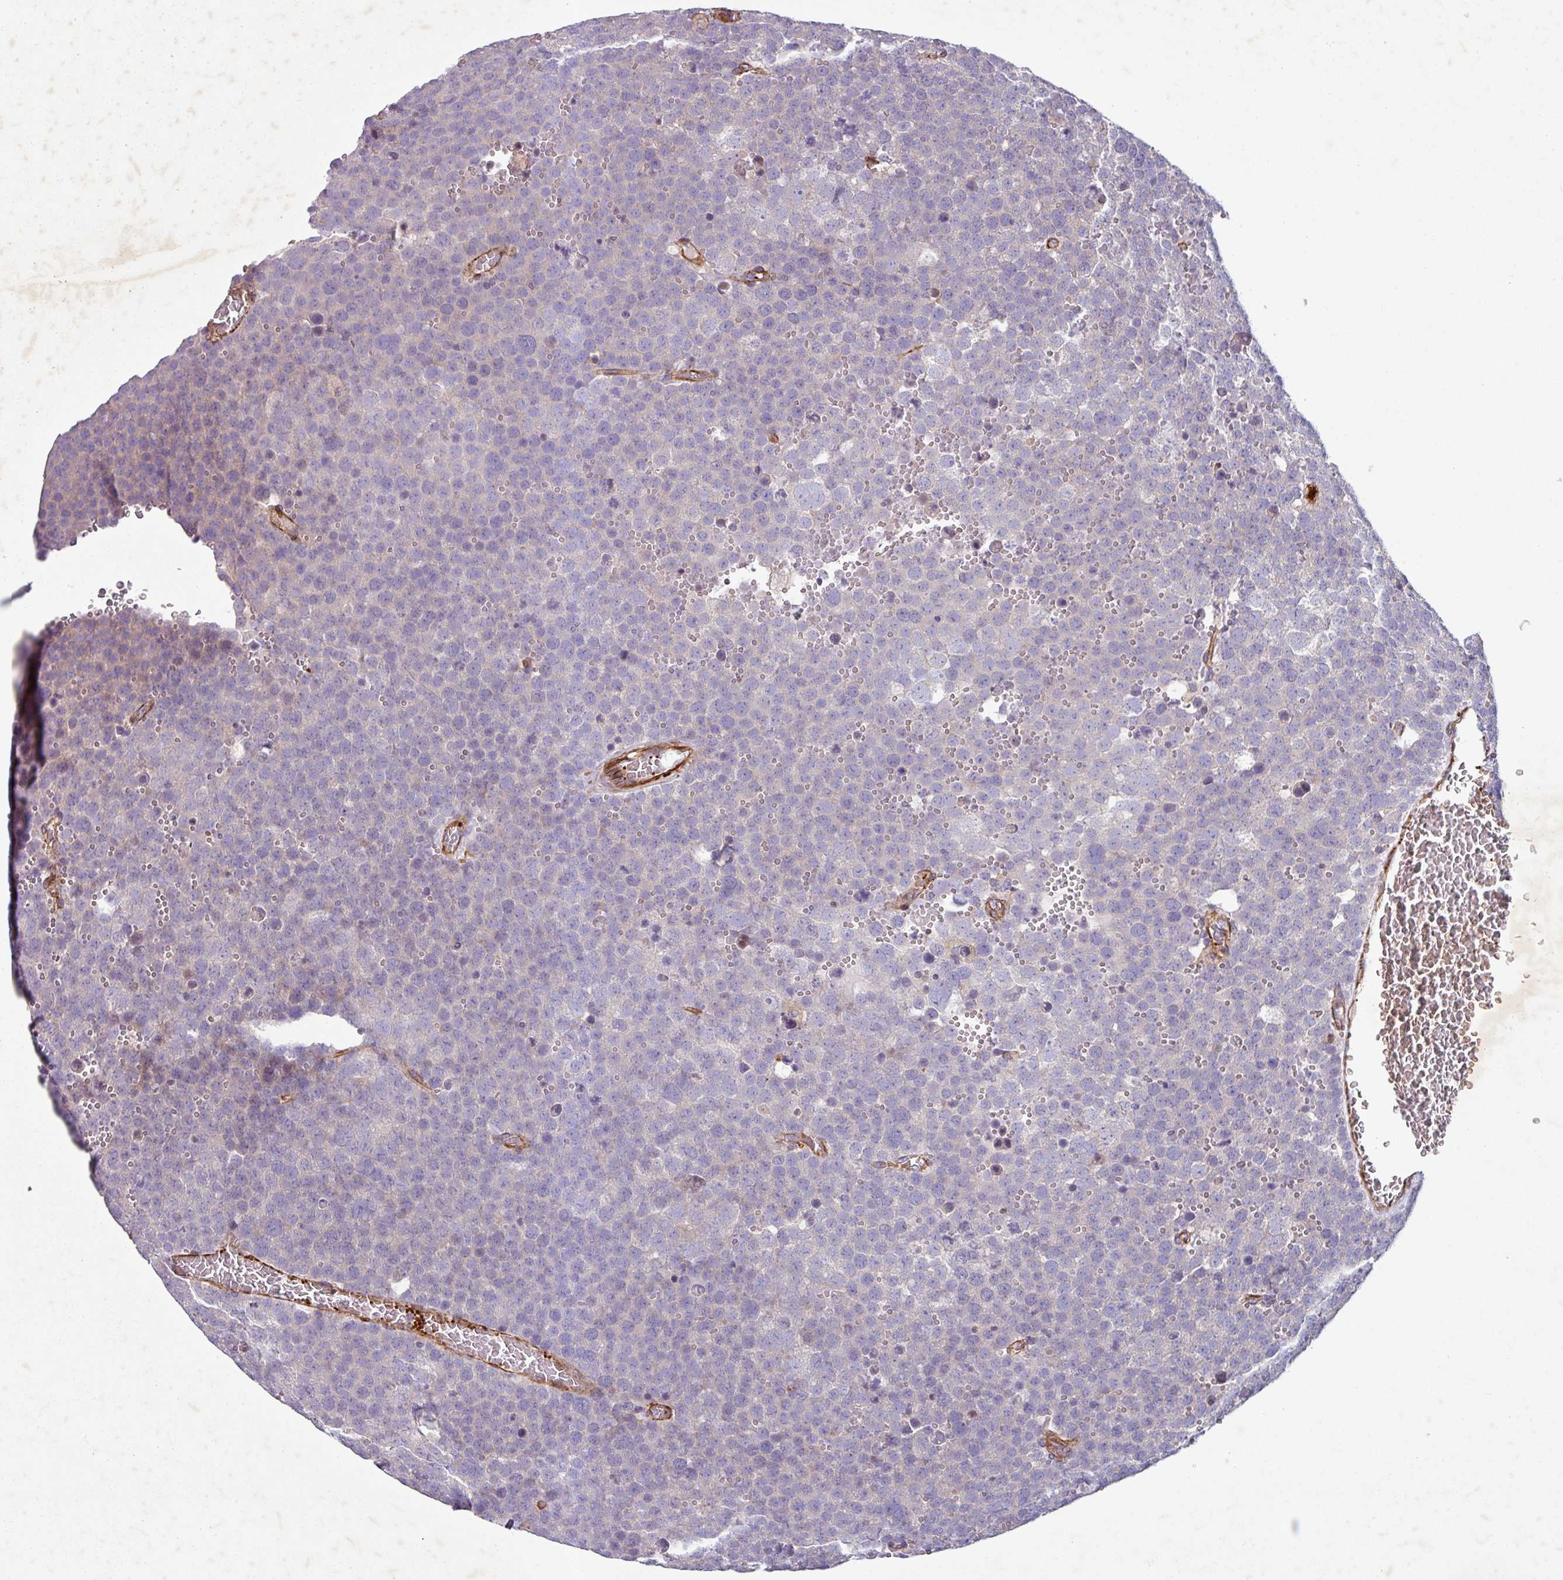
{"staining": {"intensity": "negative", "quantity": "none", "location": "none"}, "tissue": "testis cancer", "cell_type": "Tumor cells", "image_type": "cancer", "snomed": [{"axis": "morphology", "description": "Seminoma, NOS"}, {"axis": "topography", "description": "Testis"}], "caption": "A high-resolution micrograph shows immunohistochemistry (IHC) staining of testis cancer, which displays no significant staining in tumor cells.", "gene": "ATP2C2", "patient": {"sex": "male", "age": 71}}